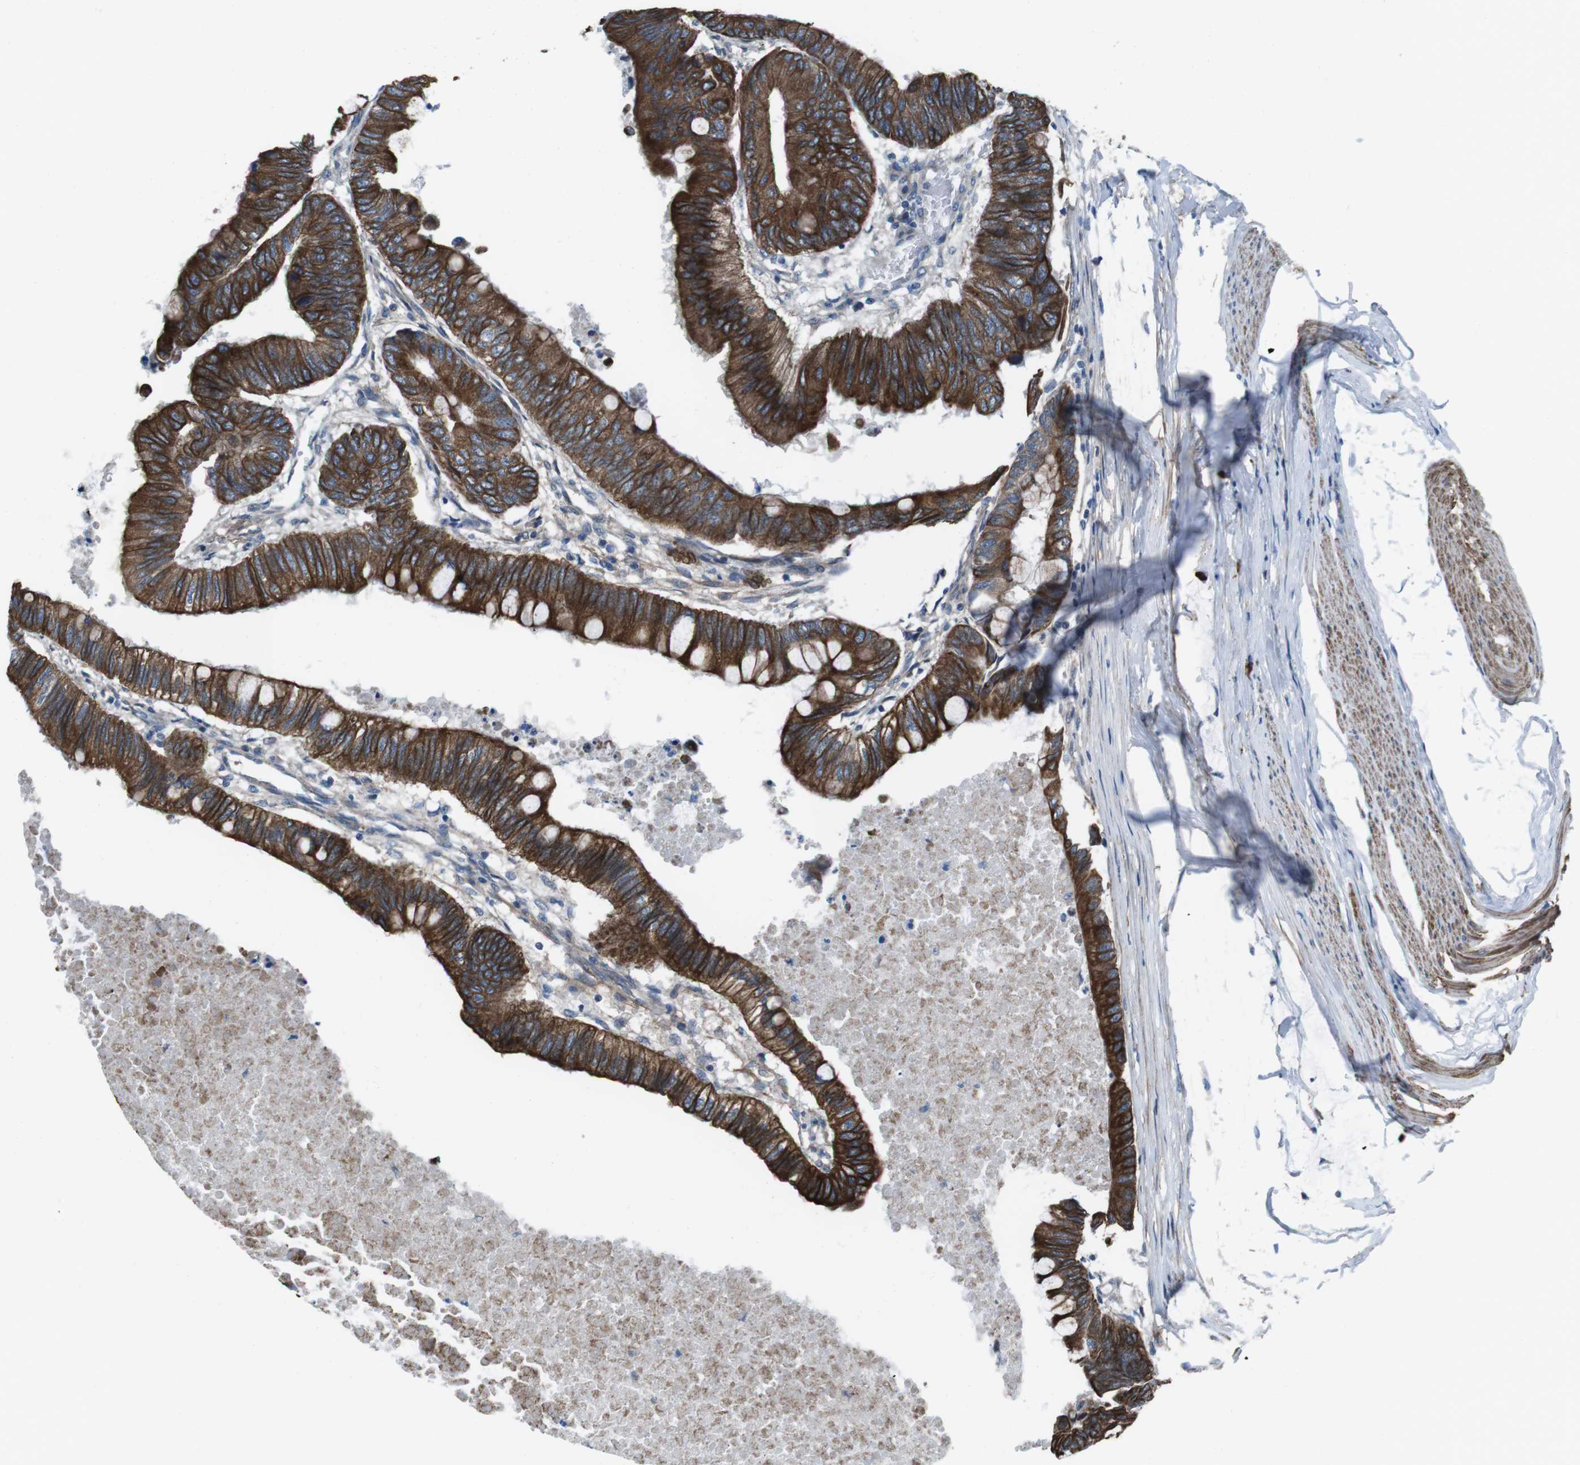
{"staining": {"intensity": "strong", "quantity": ">75%", "location": "cytoplasmic/membranous"}, "tissue": "colorectal cancer", "cell_type": "Tumor cells", "image_type": "cancer", "snomed": [{"axis": "morphology", "description": "Normal tissue, NOS"}, {"axis": "morphology", "description": "Adenocarcinoma, NOS"}, {"axis": "topography", "description": "Rectum"}, {"axis": "topography", "description": "Peripheral nerve tissue"}], "caption": "Brown immunohistochemical staining in adenocarcinoma (colorectal) shows strong cytoplasmic/membranous expression in about >75% of tumor cells. (DAB IHC with brightfield microscopy, high magnification).", "gene": "FAM174B", "patient": {"sex": "male", "age": 92}}